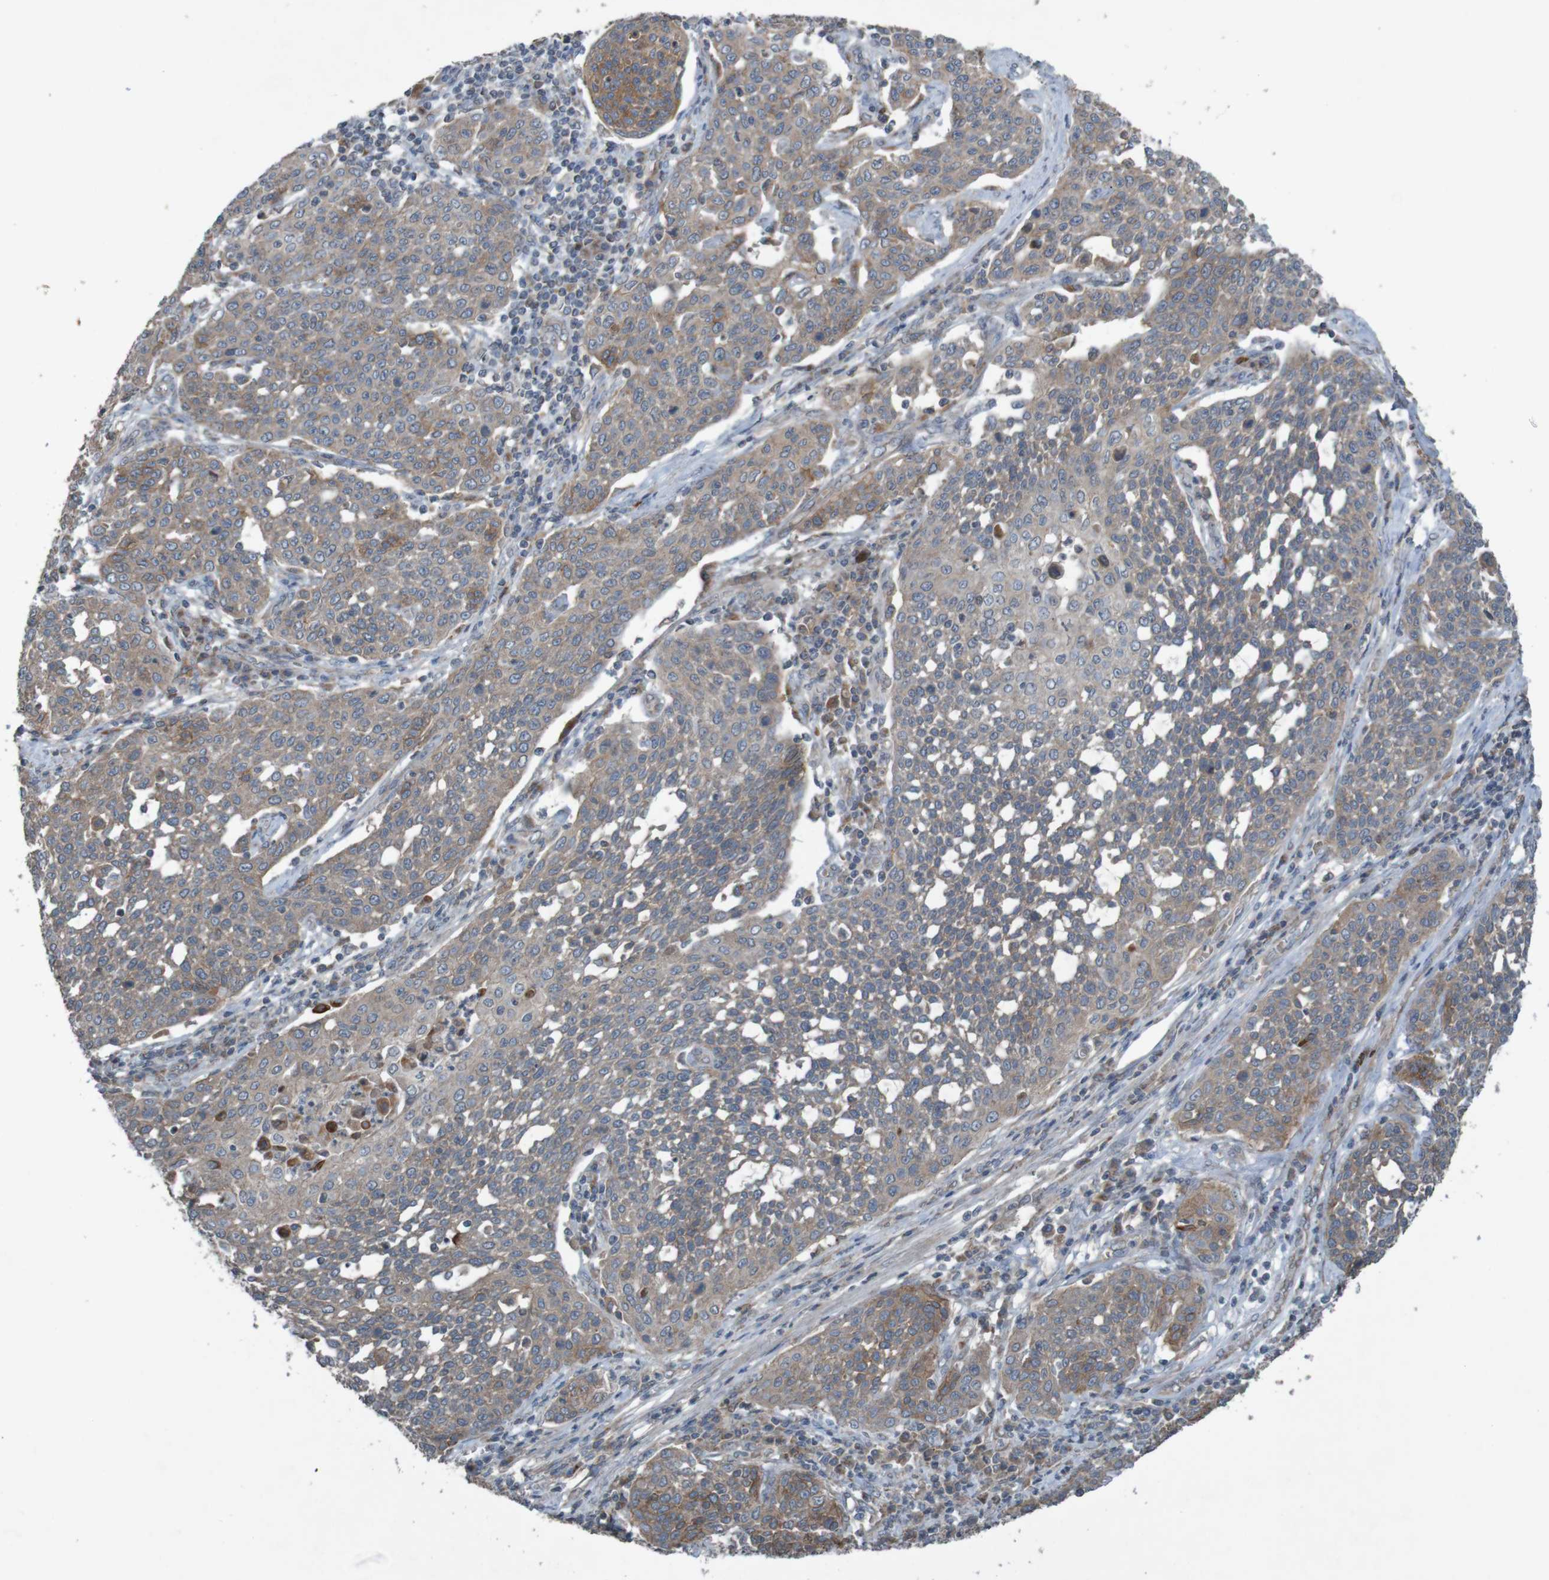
{"staining": {"intensity": "weak", "quantity": ">75%", "location": "cytoplasmic/membranous"}, "tissue": "cervical cancer", "cell_type": "Tumor cells", "image_type": "cancer", "snomed": [{"axis": "morphology", "description": "Squamous cell carcinoma, NOS"}, {"axis": "topography", "description": "Cervix"}], "caption": "The immunohistochemical stain labels weak cytoplasmic/membranous staining in tumor cells of cervical squamous cell carcinoma tissue.", "gene": "B3GAT2", "patient": {"sex": "female", "age": 34}}